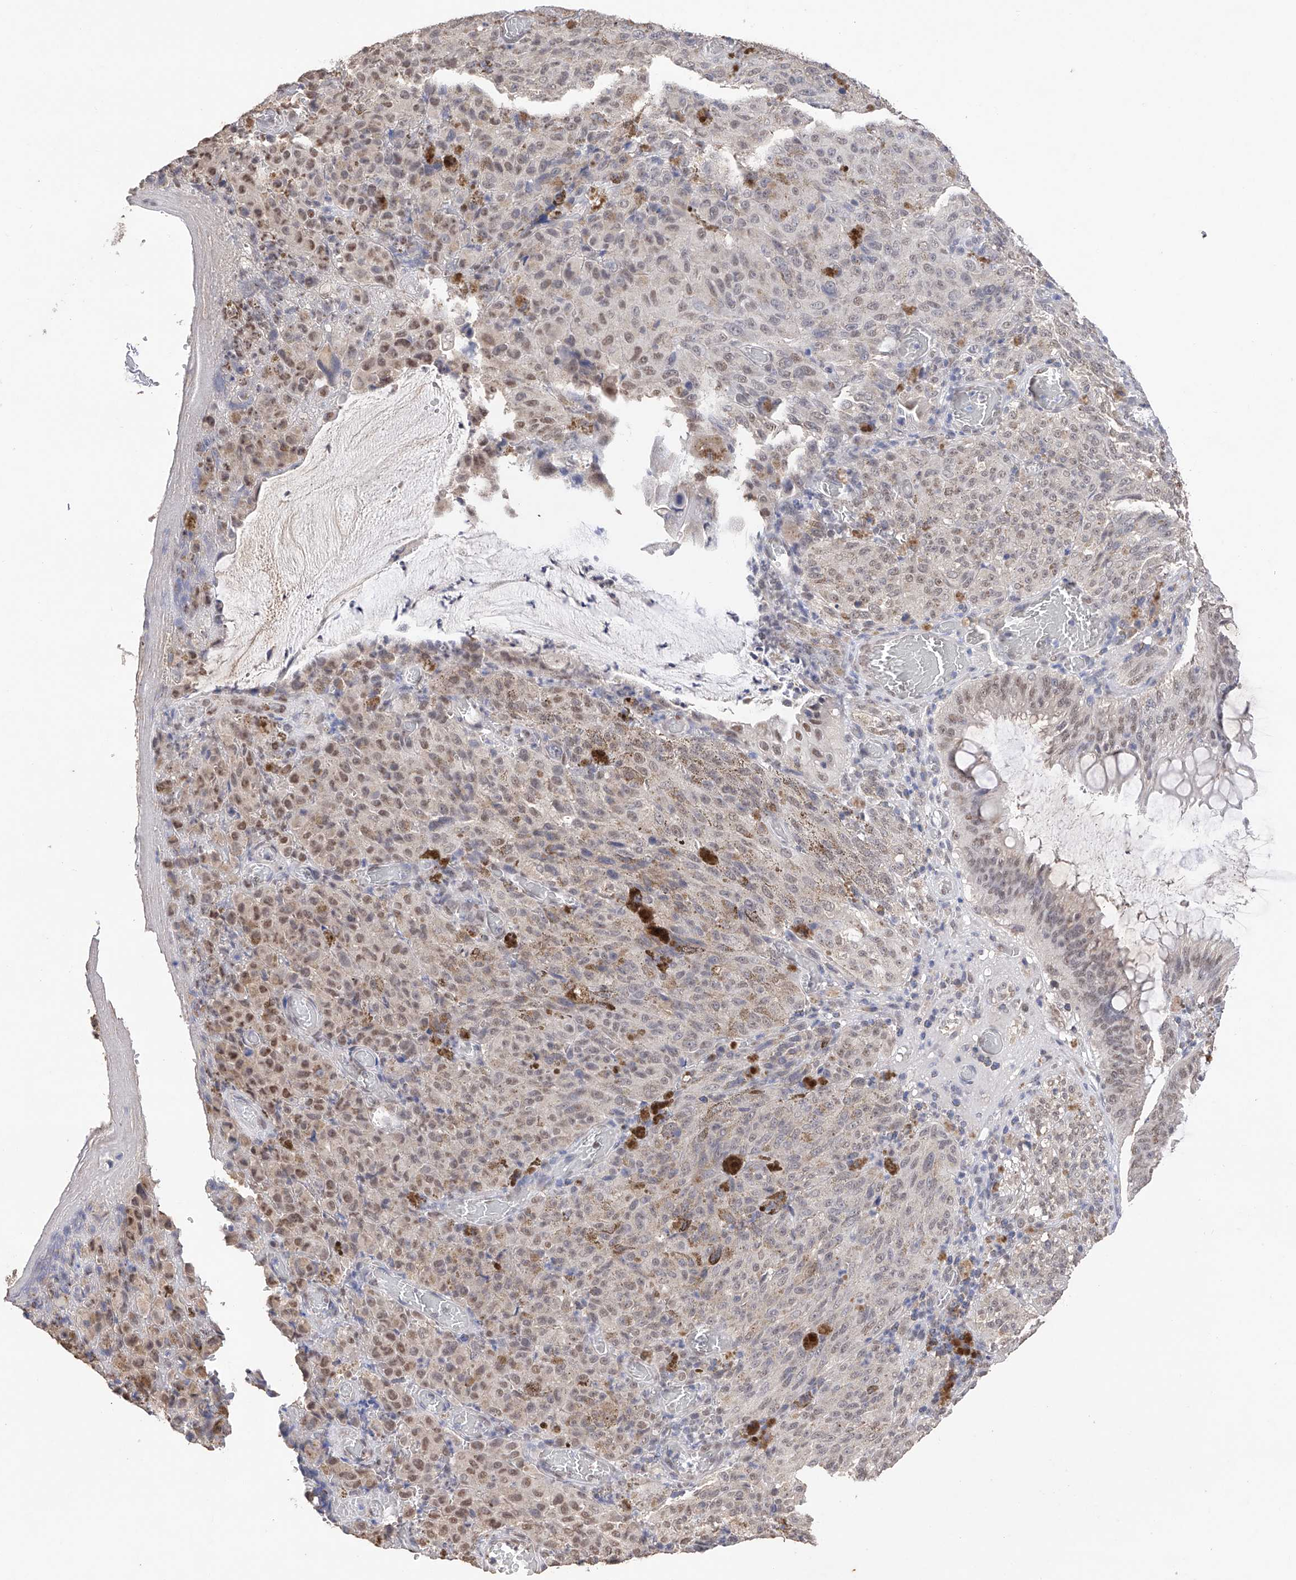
{"staining": {"intensity": "weak", "quantity": ">75%", "location": "nuclear"}, "tissue": "melanoma", "cell_type": "Tumor cells", "image_type": "cancer", "snomed": [{"axis": "morphology", "description": "Malignant melanoma, NOS"}, {"axis": "topography", "description": "Rectum"}], "caption": "IHC image of human malignant melanoma stained for a protein (brown), which shows low levels of weak nuclear expression in approximately >75% of tumor cells.", "gene": "DMAP1", "patient": {"sex": "female", "age": 81}}